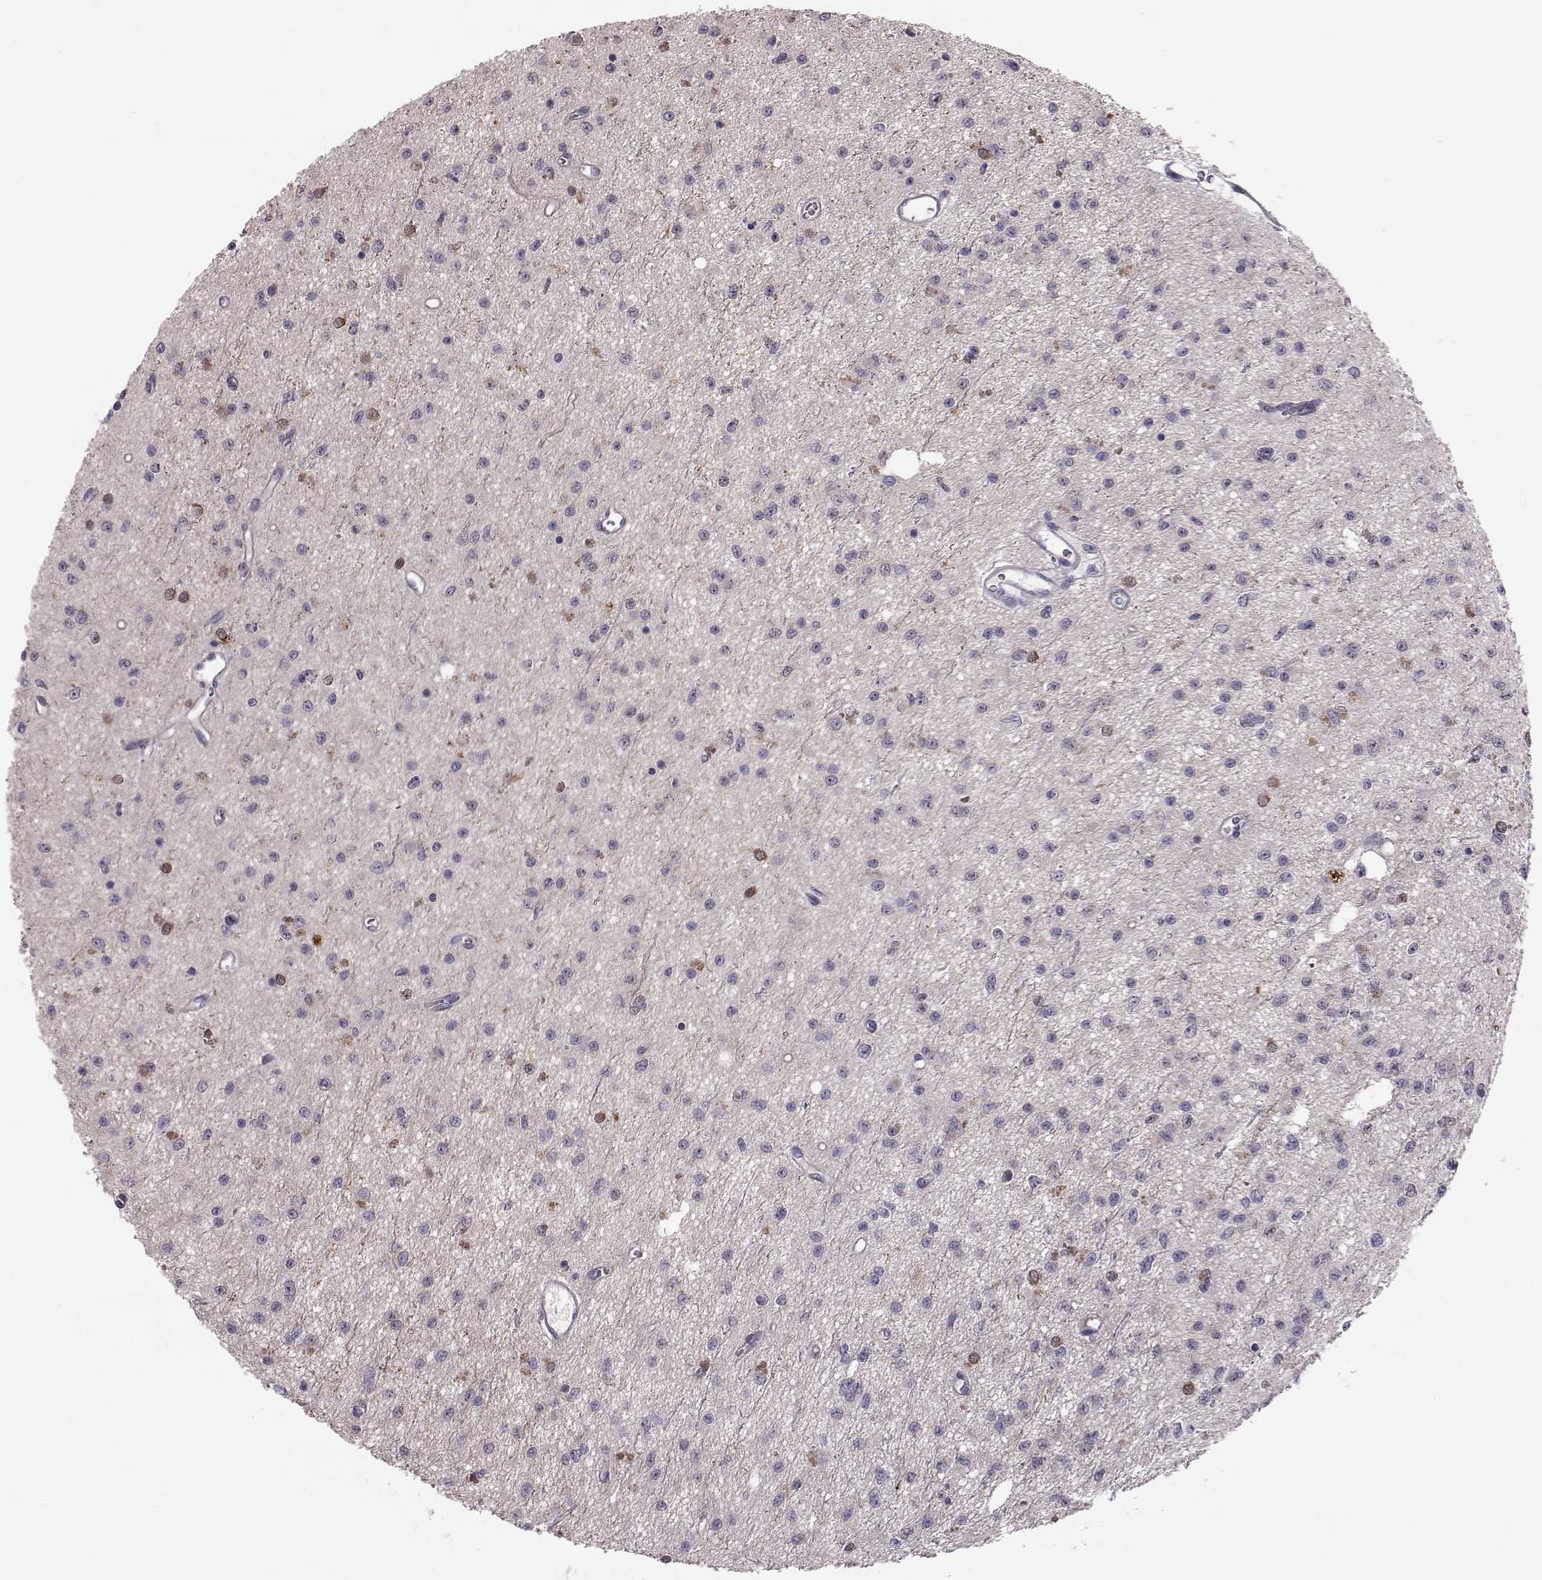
{"staining": {"intensity": "negative", "quantity": "none", "location": "none"}, "tissue": "glioma", "cell_type": "Tumor cells", "image_type": "cancer", "snomed": [{"axis": "morphology", "description": "Glioma, malignant, Low grade"}, {"axis": "topography", "description": "Brain"}], "caption": "This histopathology image is of malignant glioma (low-grade) stained with immunohistochemistry to label a protein in brown with the nuclei are counter-stained blue. There is no staining in tumor cells. (DAB IHC, high magnification).", "gene": "ADGRG5", "patient": {"sex": "female", "age": 45}}